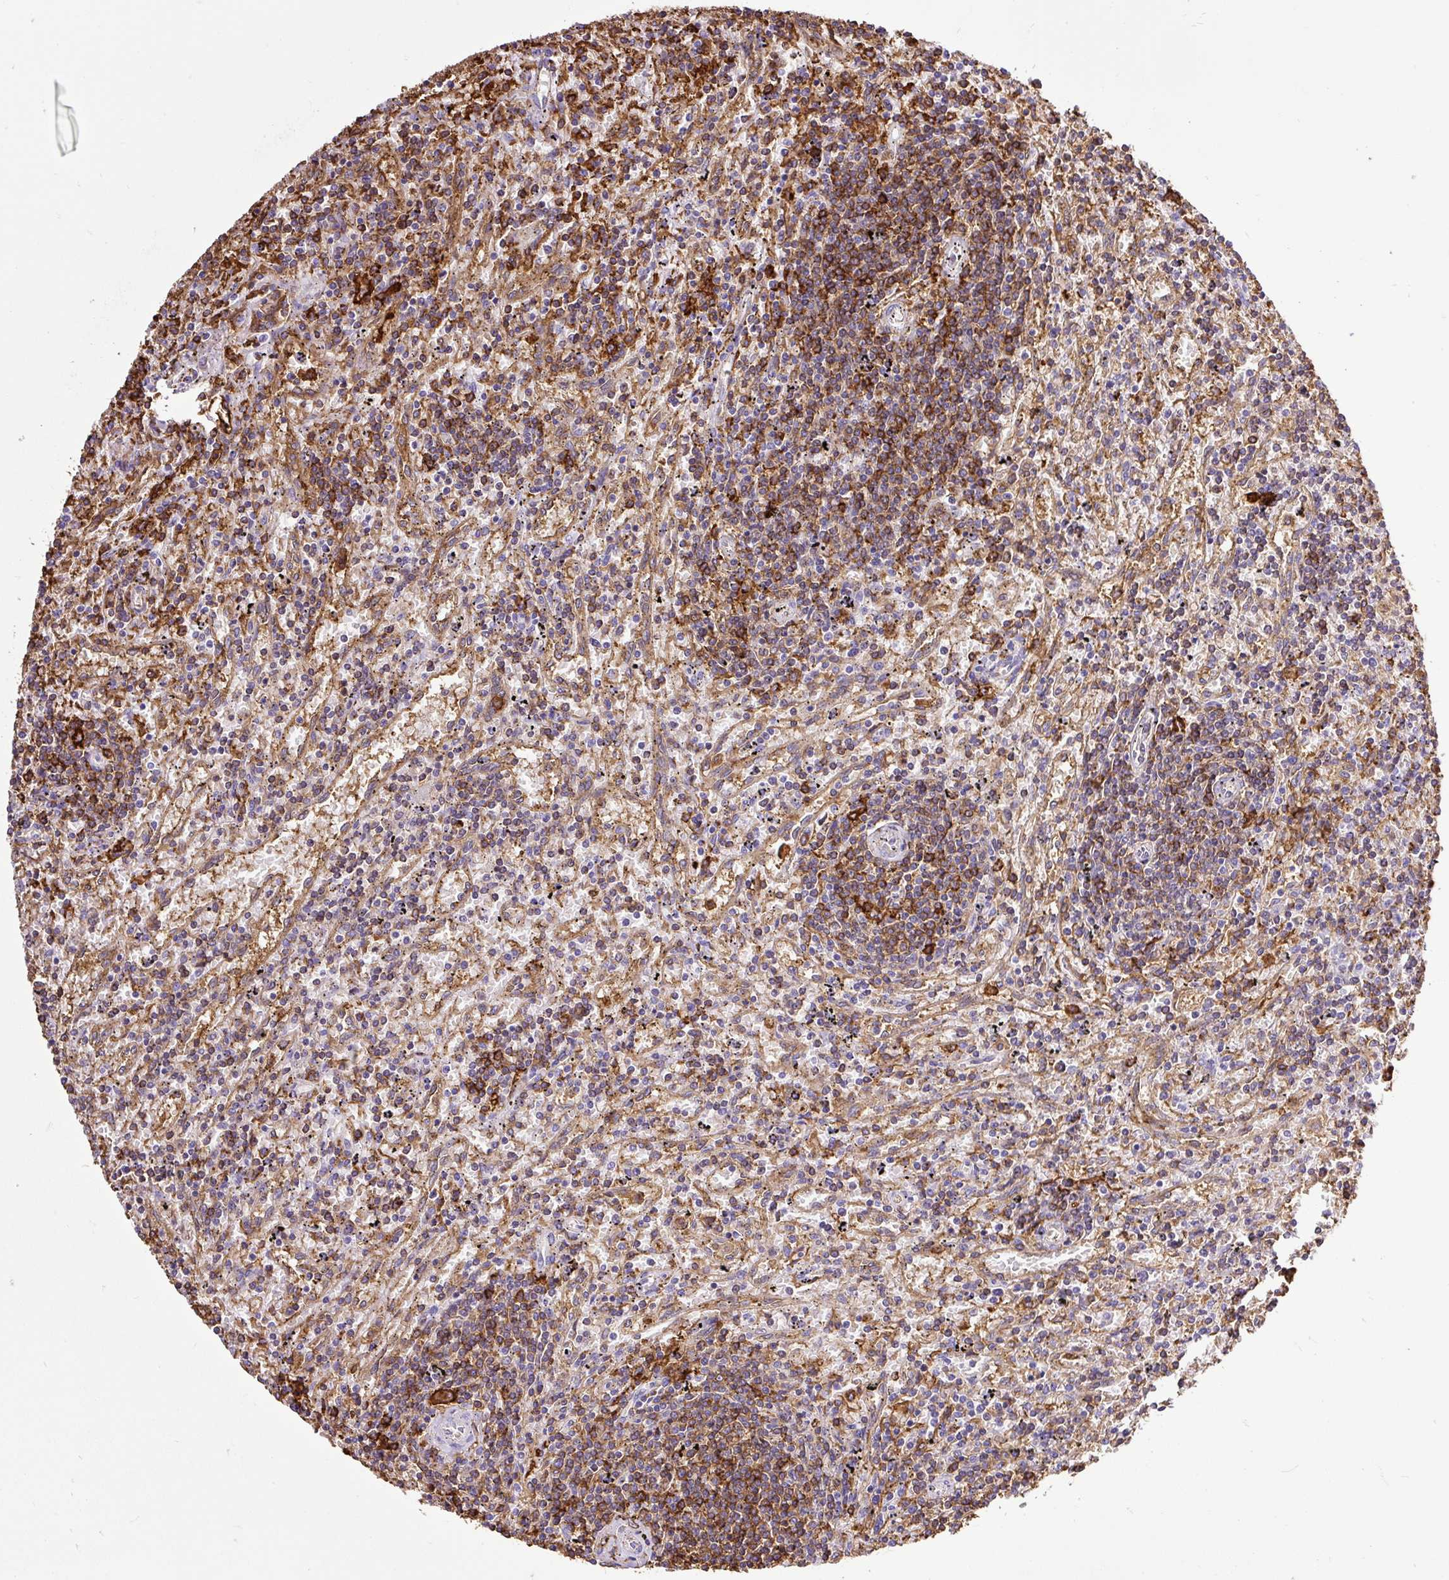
{"staining": {"intensity": "moderate", "quantity": "25%-75%", "location": "cytoplasmic/membranous"}, "tissue": "lymphoma", "cell_type": "Tumor cells", "image_type": "cancer", "snomed": [{"axis": "morphology", "description": "Malignant lymphoma, non-Hodgkin's type, Low grade"}, {"axis": "topography", "description": "Spleen"}], "caption": "An immunohistochemistry histopathology image of neoplastic tissue is shown. Protein staining in brown highlights moderate cytoplasmic/membranous positivity in lymphoma within tumor cells.", "gene": "HLA-DRA", "patient": {"sex": "male", "age": 76}}